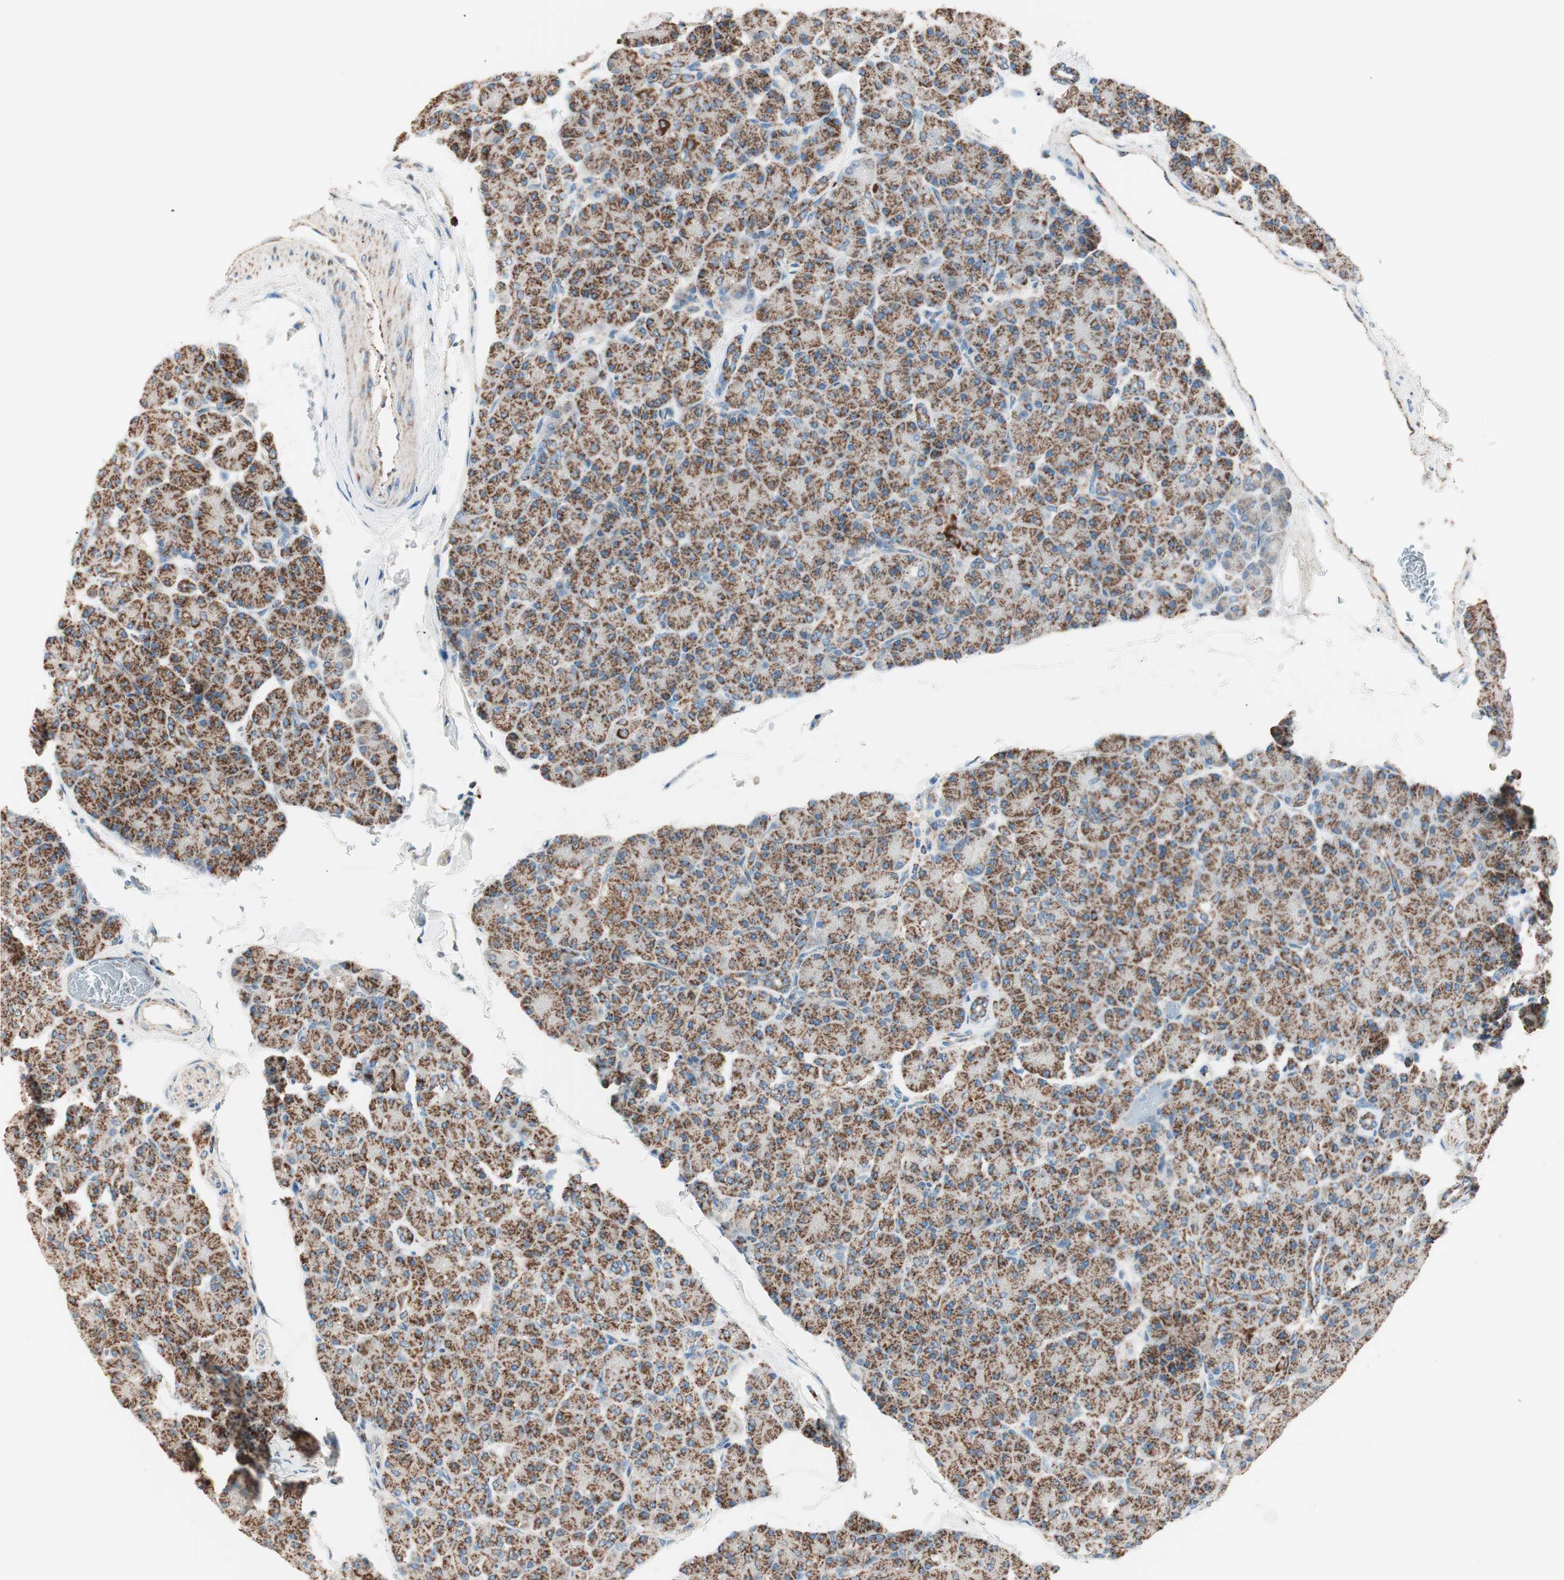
{"staining": {"intensity": "strong", "quantity": ">75%", "location": "cytoplasmic/membranous"}, "tissue": "pancreas", "cell_type": "Exocrine glandular cells", "image_type": "normal", "snomed": [{"axis": "morphology", "description": "Normal tissue, NOS"}, {"axis": "topography", "description": "Pancreas"}], "caption": "Pancreas stained for a protein reveals strong cytoplasmic/membranous positivity in exocrine glandular cells.", "gene": "TOMM22", "patient": {"sex": "female", "age": 43}}